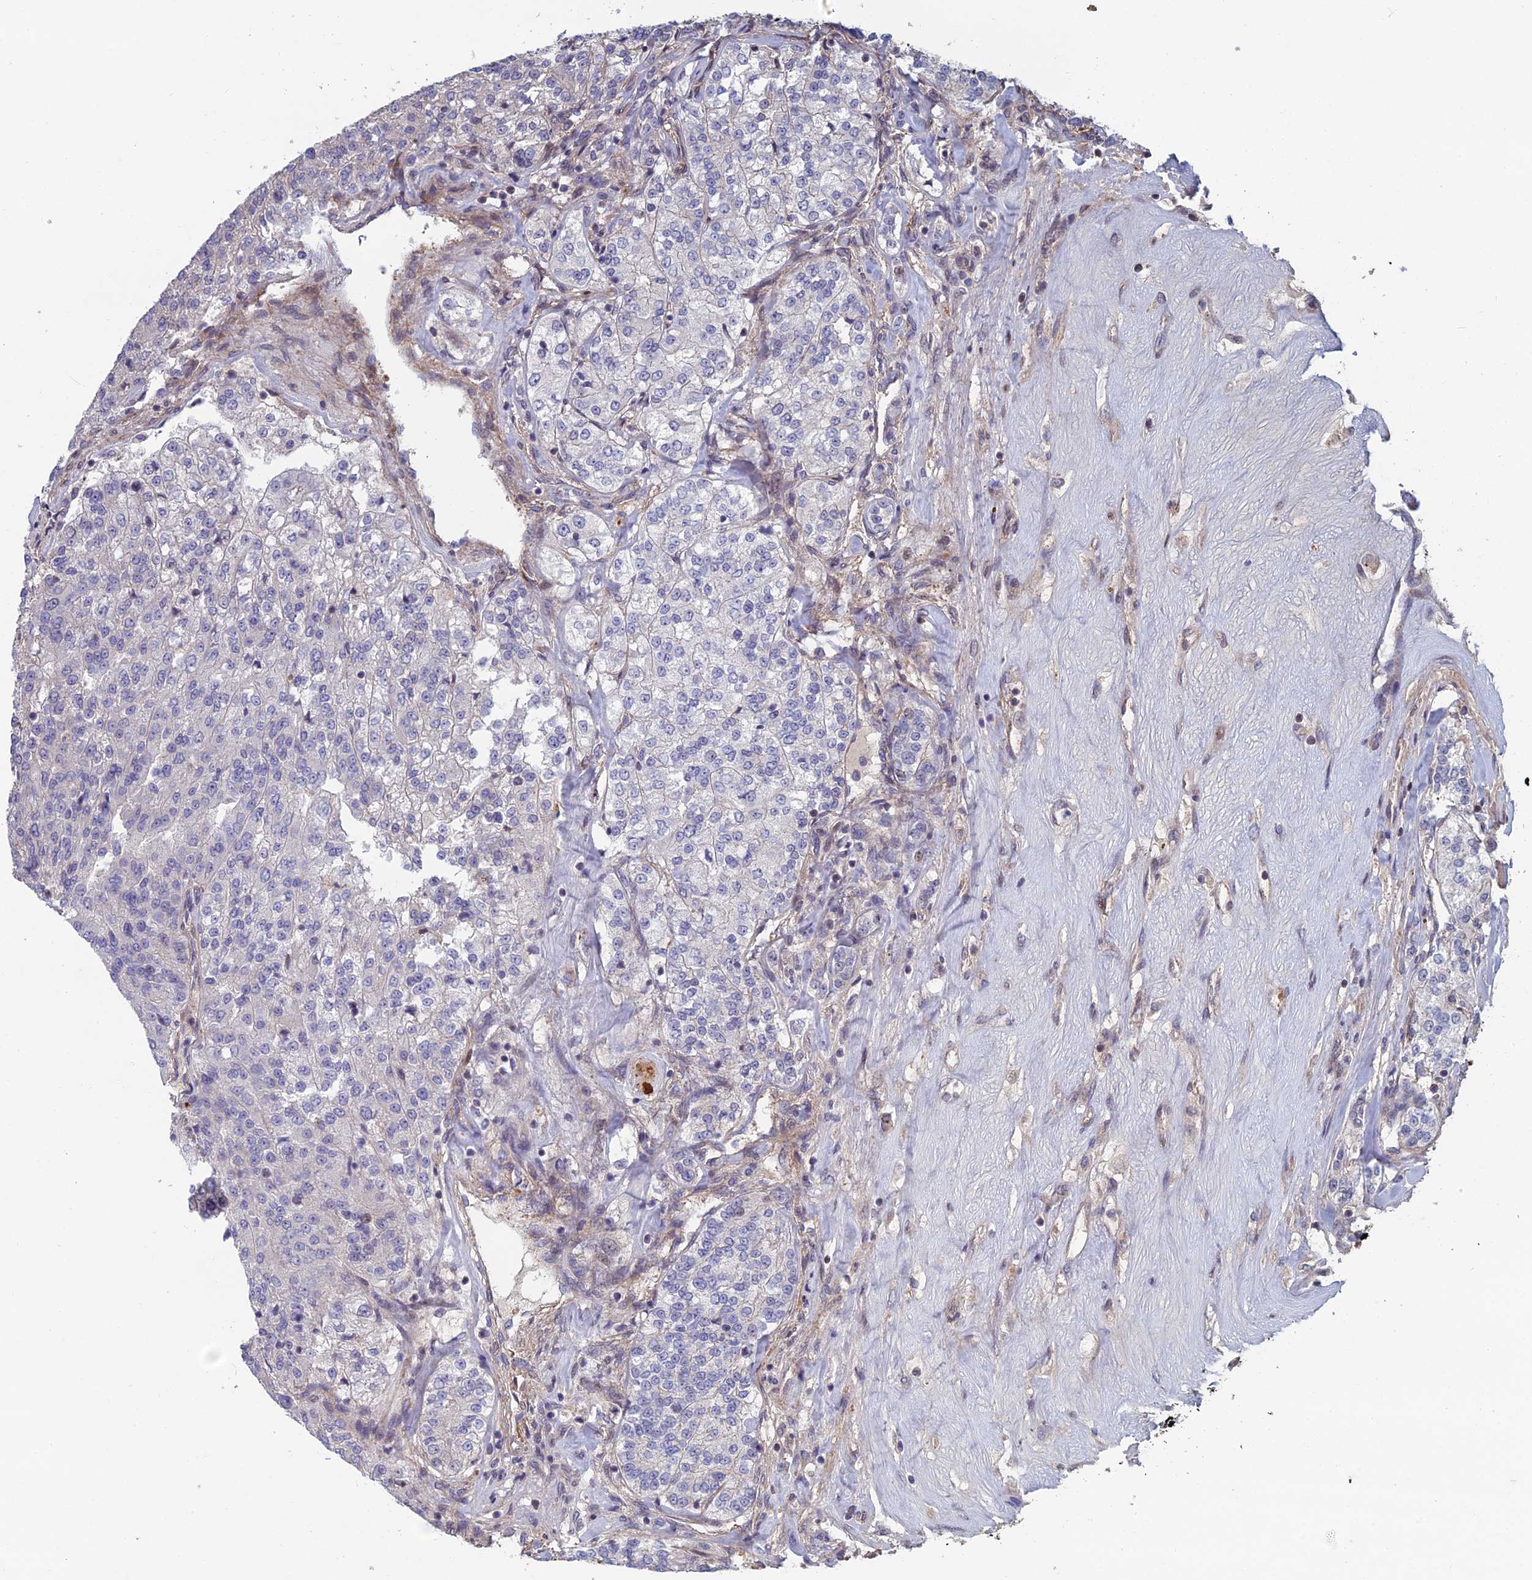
{"staining": {"intensity": "negative", "quantity": "none", "location": "none"}, "tissue": "renal cancer", "cell_type": "Tumor cells", "image_type": "cancer", "snomed": [{"axis": "morphology", "description": "Adenocarcinoma, NOS"}, {"axis": "topography", "description": "Kidney"}], "caption": "This is an immunohistochemistry photomicrograph of human renal cancer (adenocarcinoma). There is no positivity in tumor cells.", "gene": "CCDC183", "patient": {"sex": "female", "age": 63}}